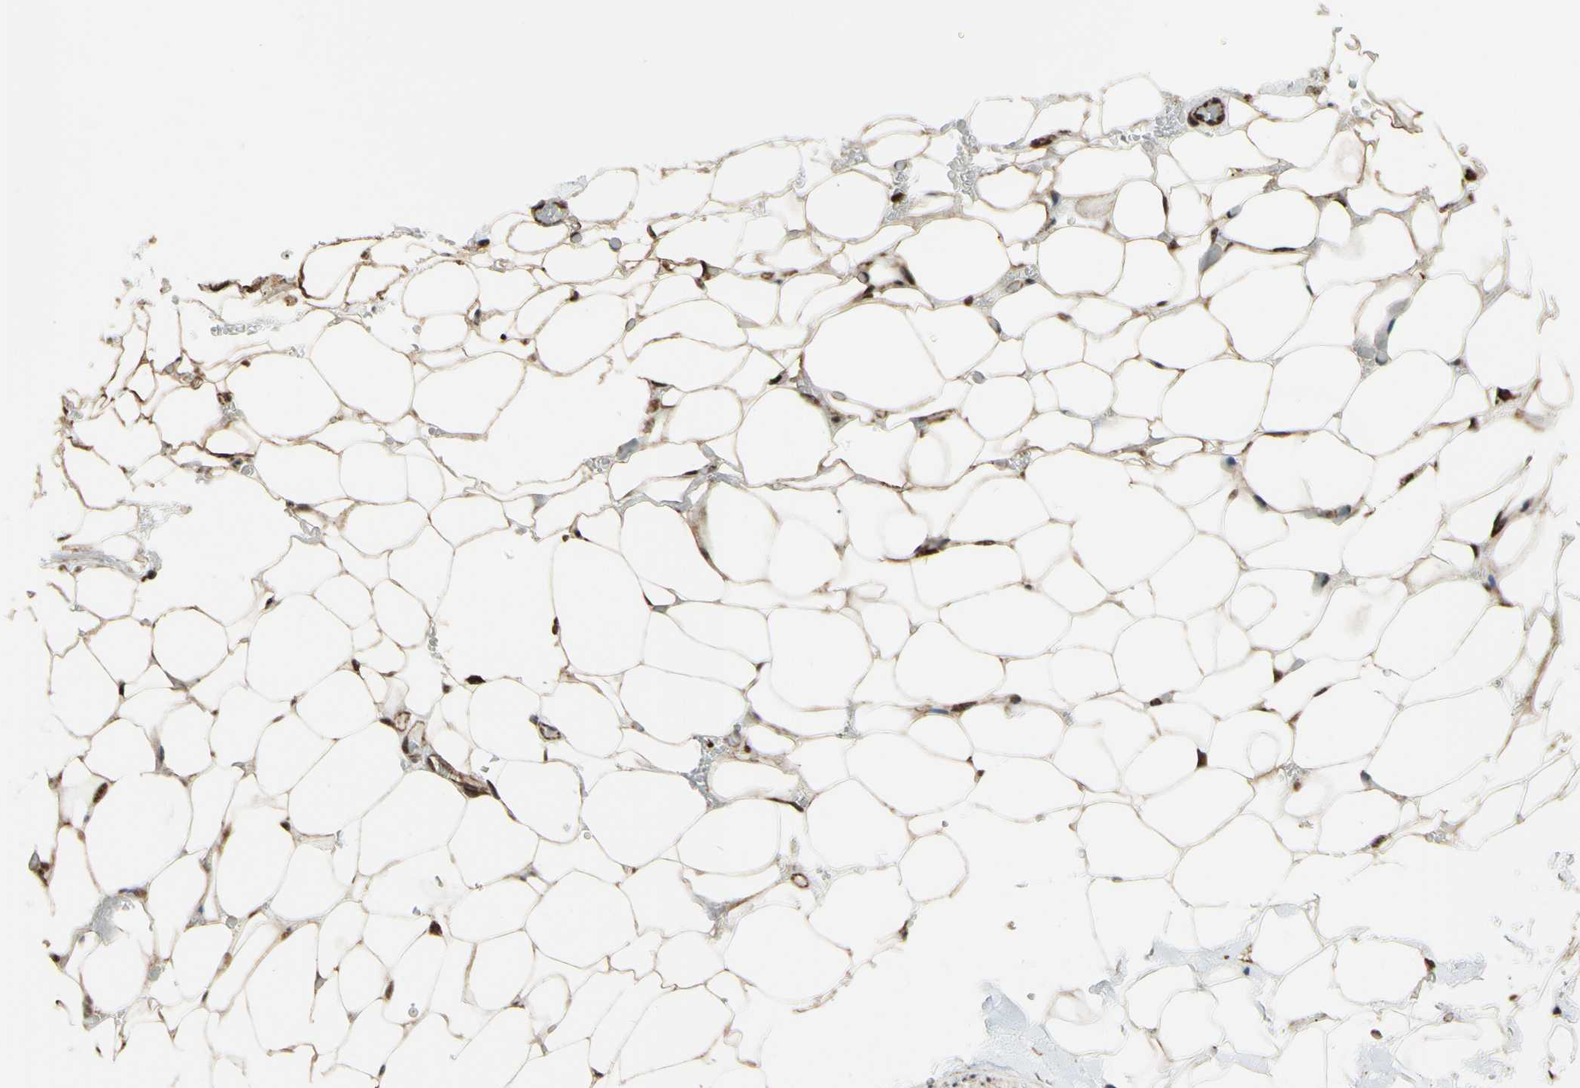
{"staining": {"intensity": "moderate", "quantity": ">75%", "location": "cytoplasmic/membranous,nuclear"}, "tissue": "adipose tissue", "cell_type": "Adipocytes", "image_type": "normal", "snomed": [{"axis": "morphology", "description": "Normal tissue, NOS"}, {"axis": "topography", "description": "Peripheral nerve tissue"}], "caption": "Immunohistochemistry staining of benign adipose tissue, which demonstrates medium levels of moderate cytoplasmic/membranous,nuclear positivity in about >75% of adipocytes indicating moderate cytoplasmic/membranous,nuclear protein expression. The staining was performed using DAB (3,3'-diaminobenzidine) (brown) for protein detection and nuclei were counterstained in hematoxylin (blue).", "gene": "SAP18", "patient": {"sex": "male", "age": 70}}